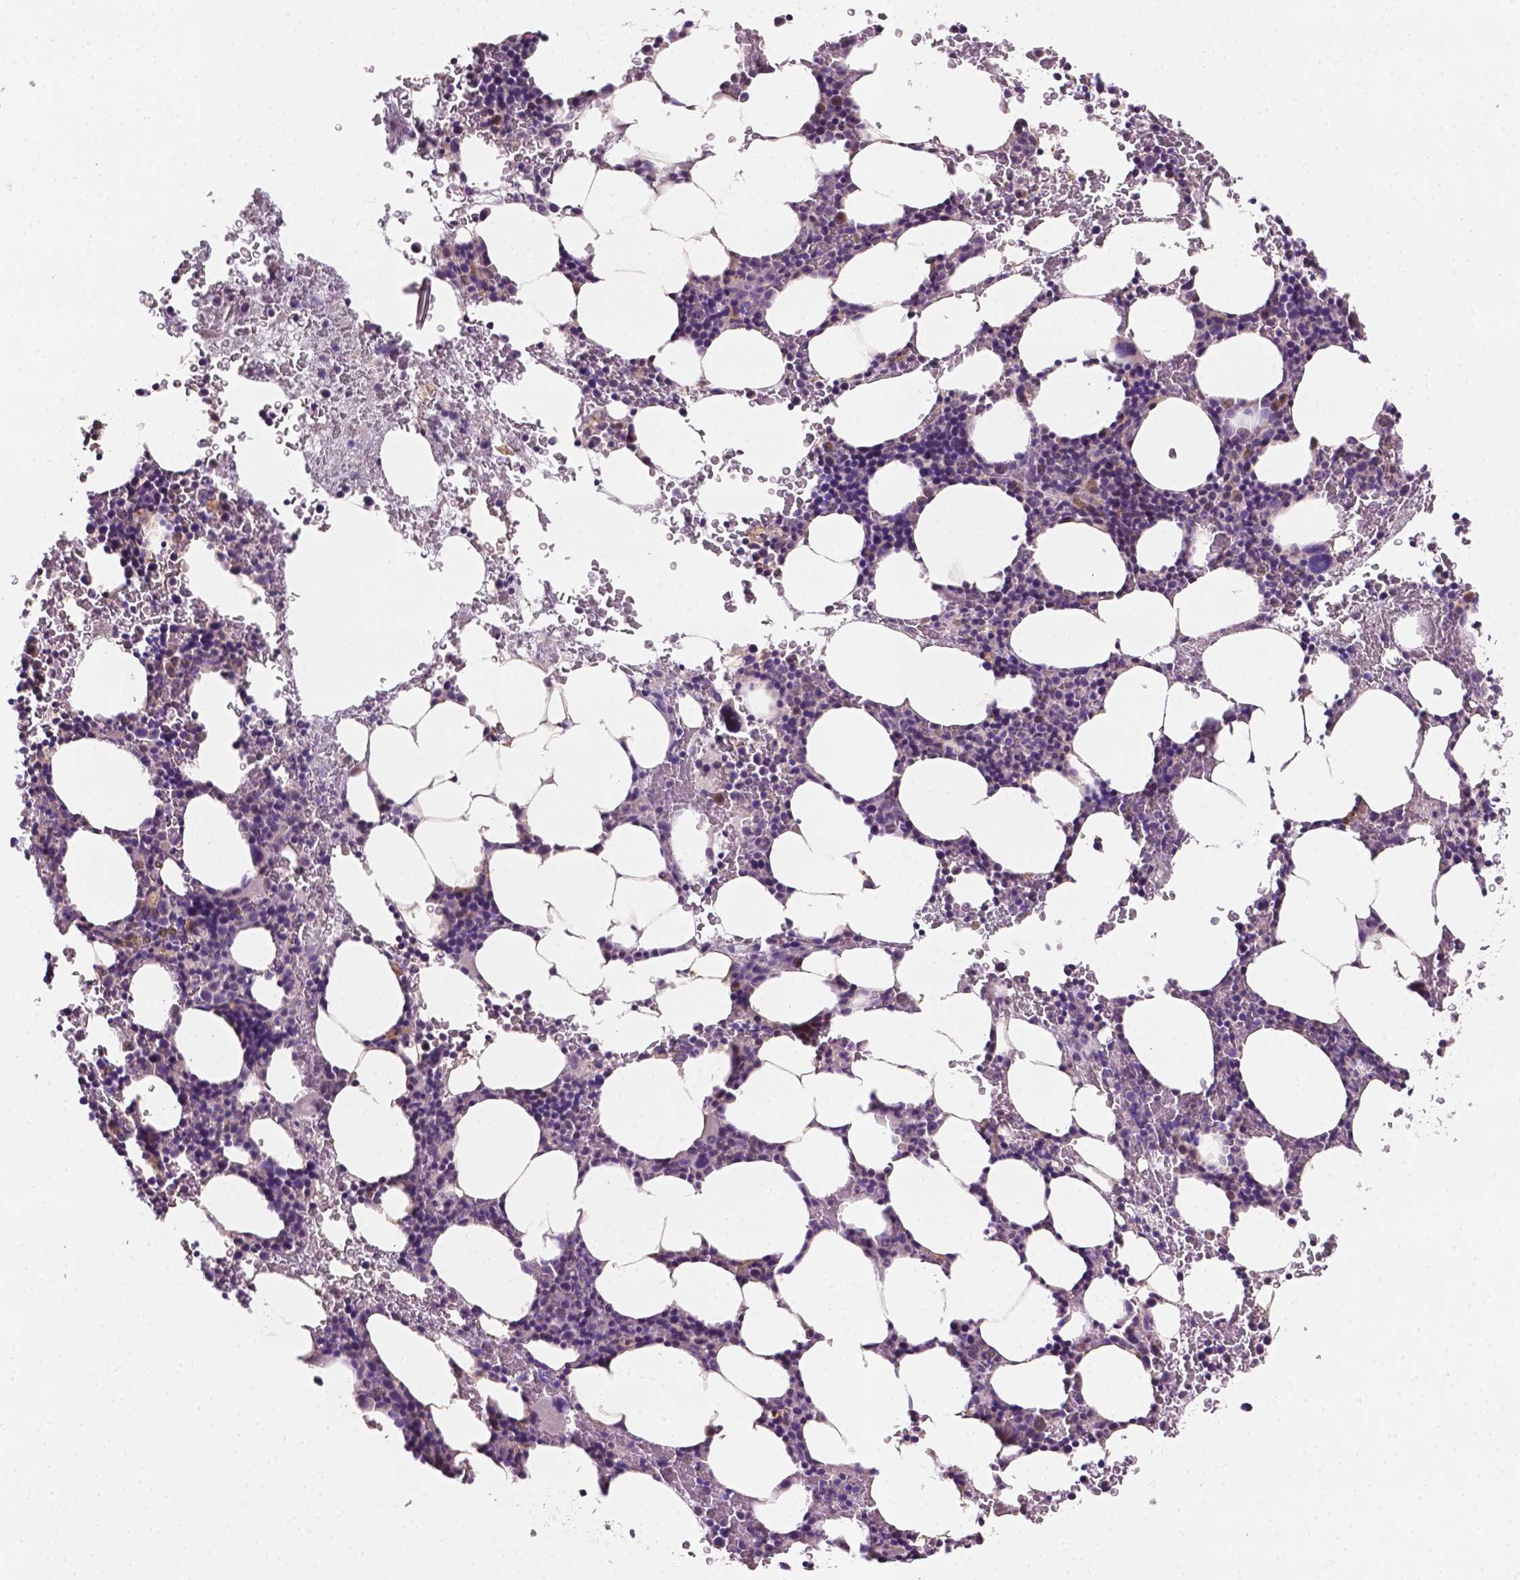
{"staining": {"intensity": "moderate", "quantity": "<25%", "location": "cytoplasmic/membranous"}, "tissue": "bone marrow", "cell_type": "Hematopoietic cells", "image_type": "normal", "snomed": [{"axis": "morphology", "description": "Normal tissue, NOS"}, {"axis": "topography", "description": "Bone marrow"}], "caption": "Moderate cytoplasmic/membranous staining is seen in about <25% of hematopoietic cells in normal bone marrow. The staining was performed using DAB (3,3'-diaminobenzidine) to visualize the protein expression in brown, while the nuclei were stained in blue with hematoxylin (Magnification: 20x).", "gene": "MROH6", "patient": {"sex": "male", "age": 77}}